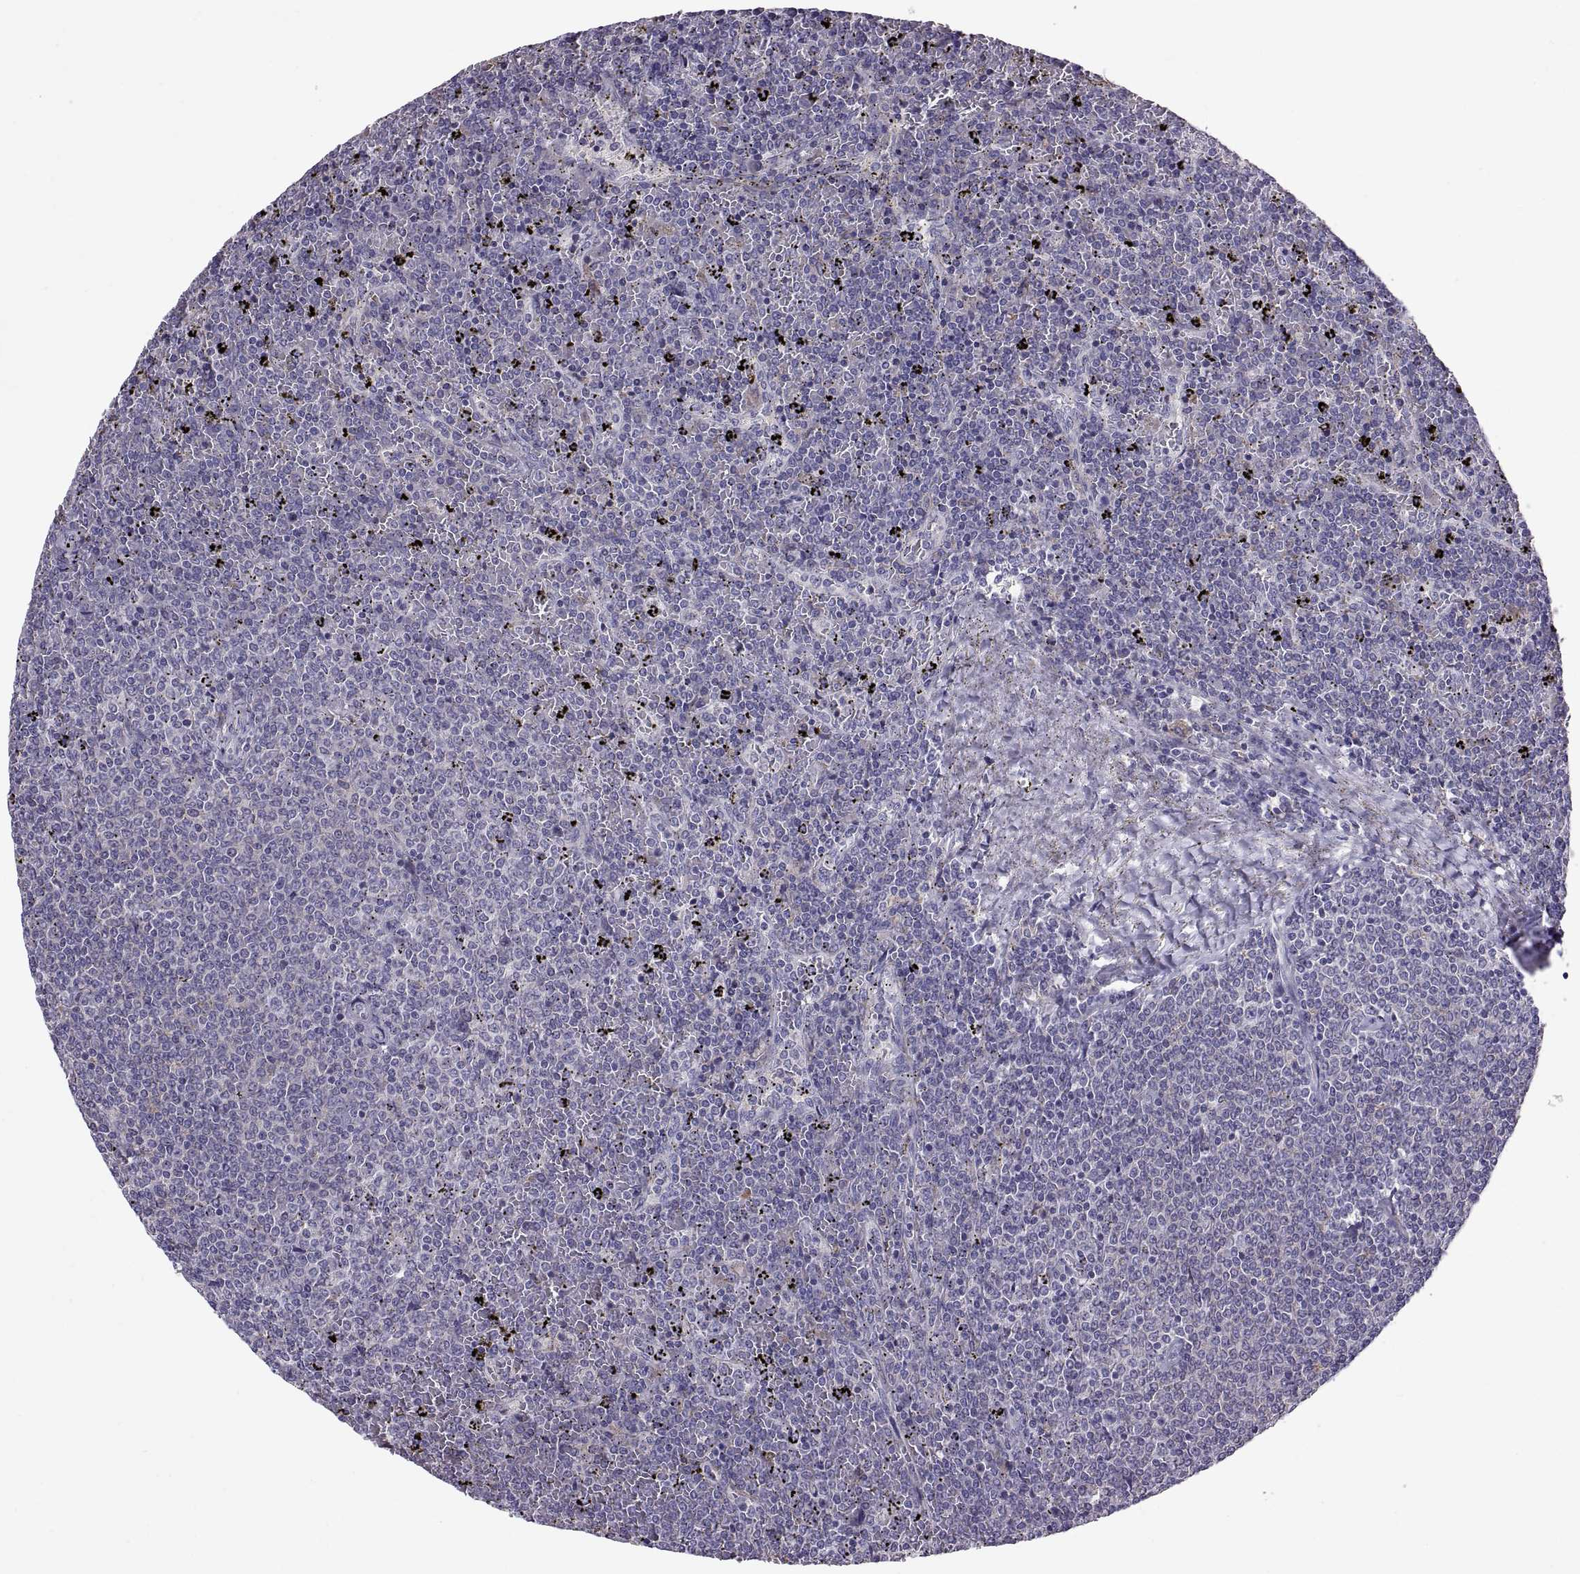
{"staining": {"intensity": "negative", "quantity": "none", "location": "none"}, "tissue": "lymphoma", "cell_type": "Tumor cells", "image_type": "cancer", "snomed": [{"axis": "morphology", "description": "Malignant lymphoma, non-Hodgkin's type, Low grade"}, {"axis": "topography", "description": "Spleen"}], "caption": "Tumor cells are negative for brown protein staining in malignant lymphoma, non-Hodgkin's type (low-grade).", "gene": "ARSL", "patient": {"sex": "female", "age": 77}}